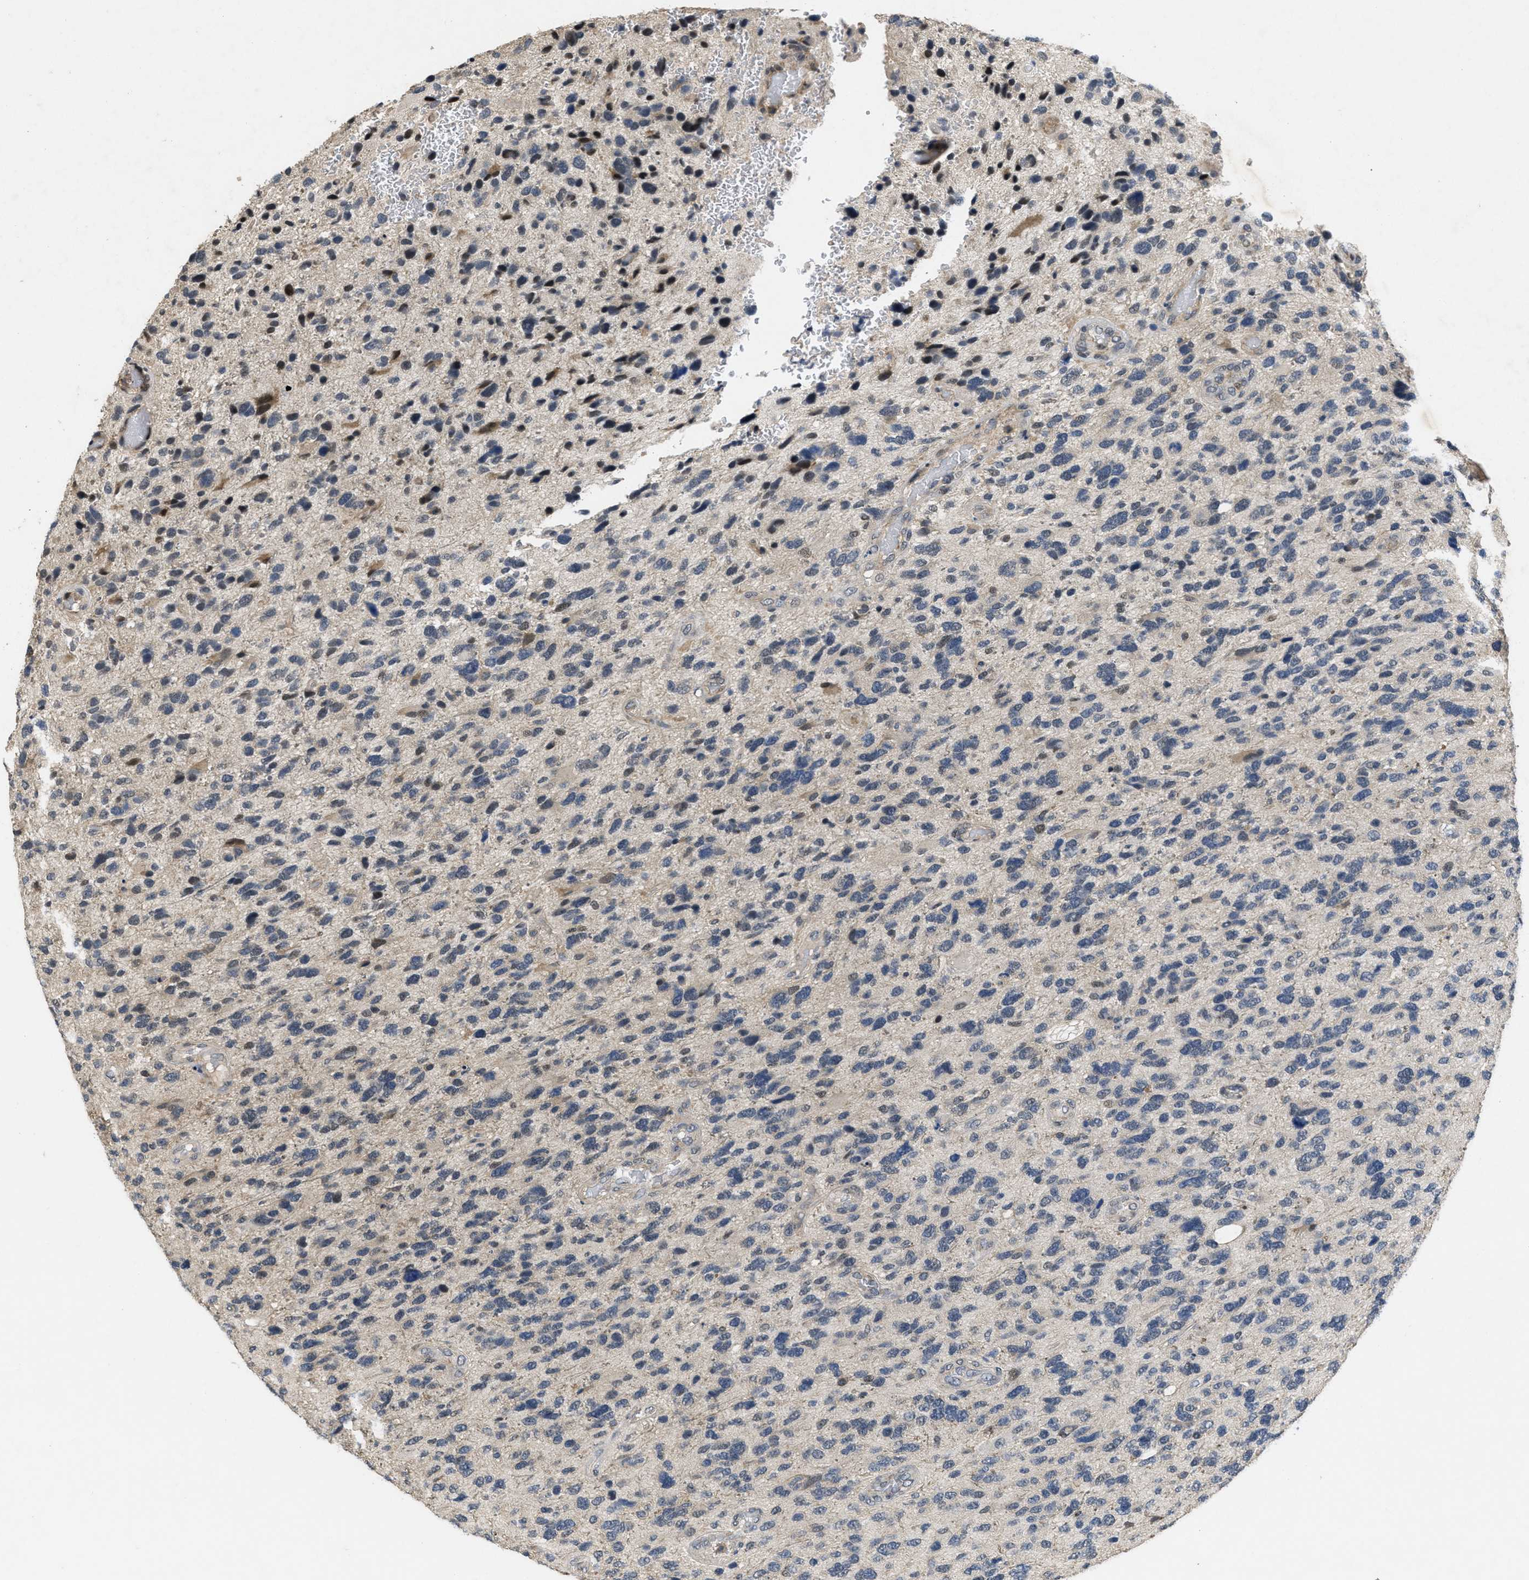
{"staining": {"intensity": "negative", "quantity": "none", "location": "none"}, "tissue": "glioma", "cell_type": "Tumor cells", "image_type": "cancer", "snomed": [{"axis": "morphology", "description": "Glioma, malignant, High grade"}, {"axis": "topography", "description": "Brain"}], "caption": "Malignant glioma (high-grade) was stained to show a protein in brown. There is no significant staining in tumor cells. The staining is performed using DAB (3,3'-diaminobenzidine) brown chromogen with nuclei counter-stained in using hematoxylin.", "gene": "PAPOLG", "patient": {"sex": "female", "age": 58}}